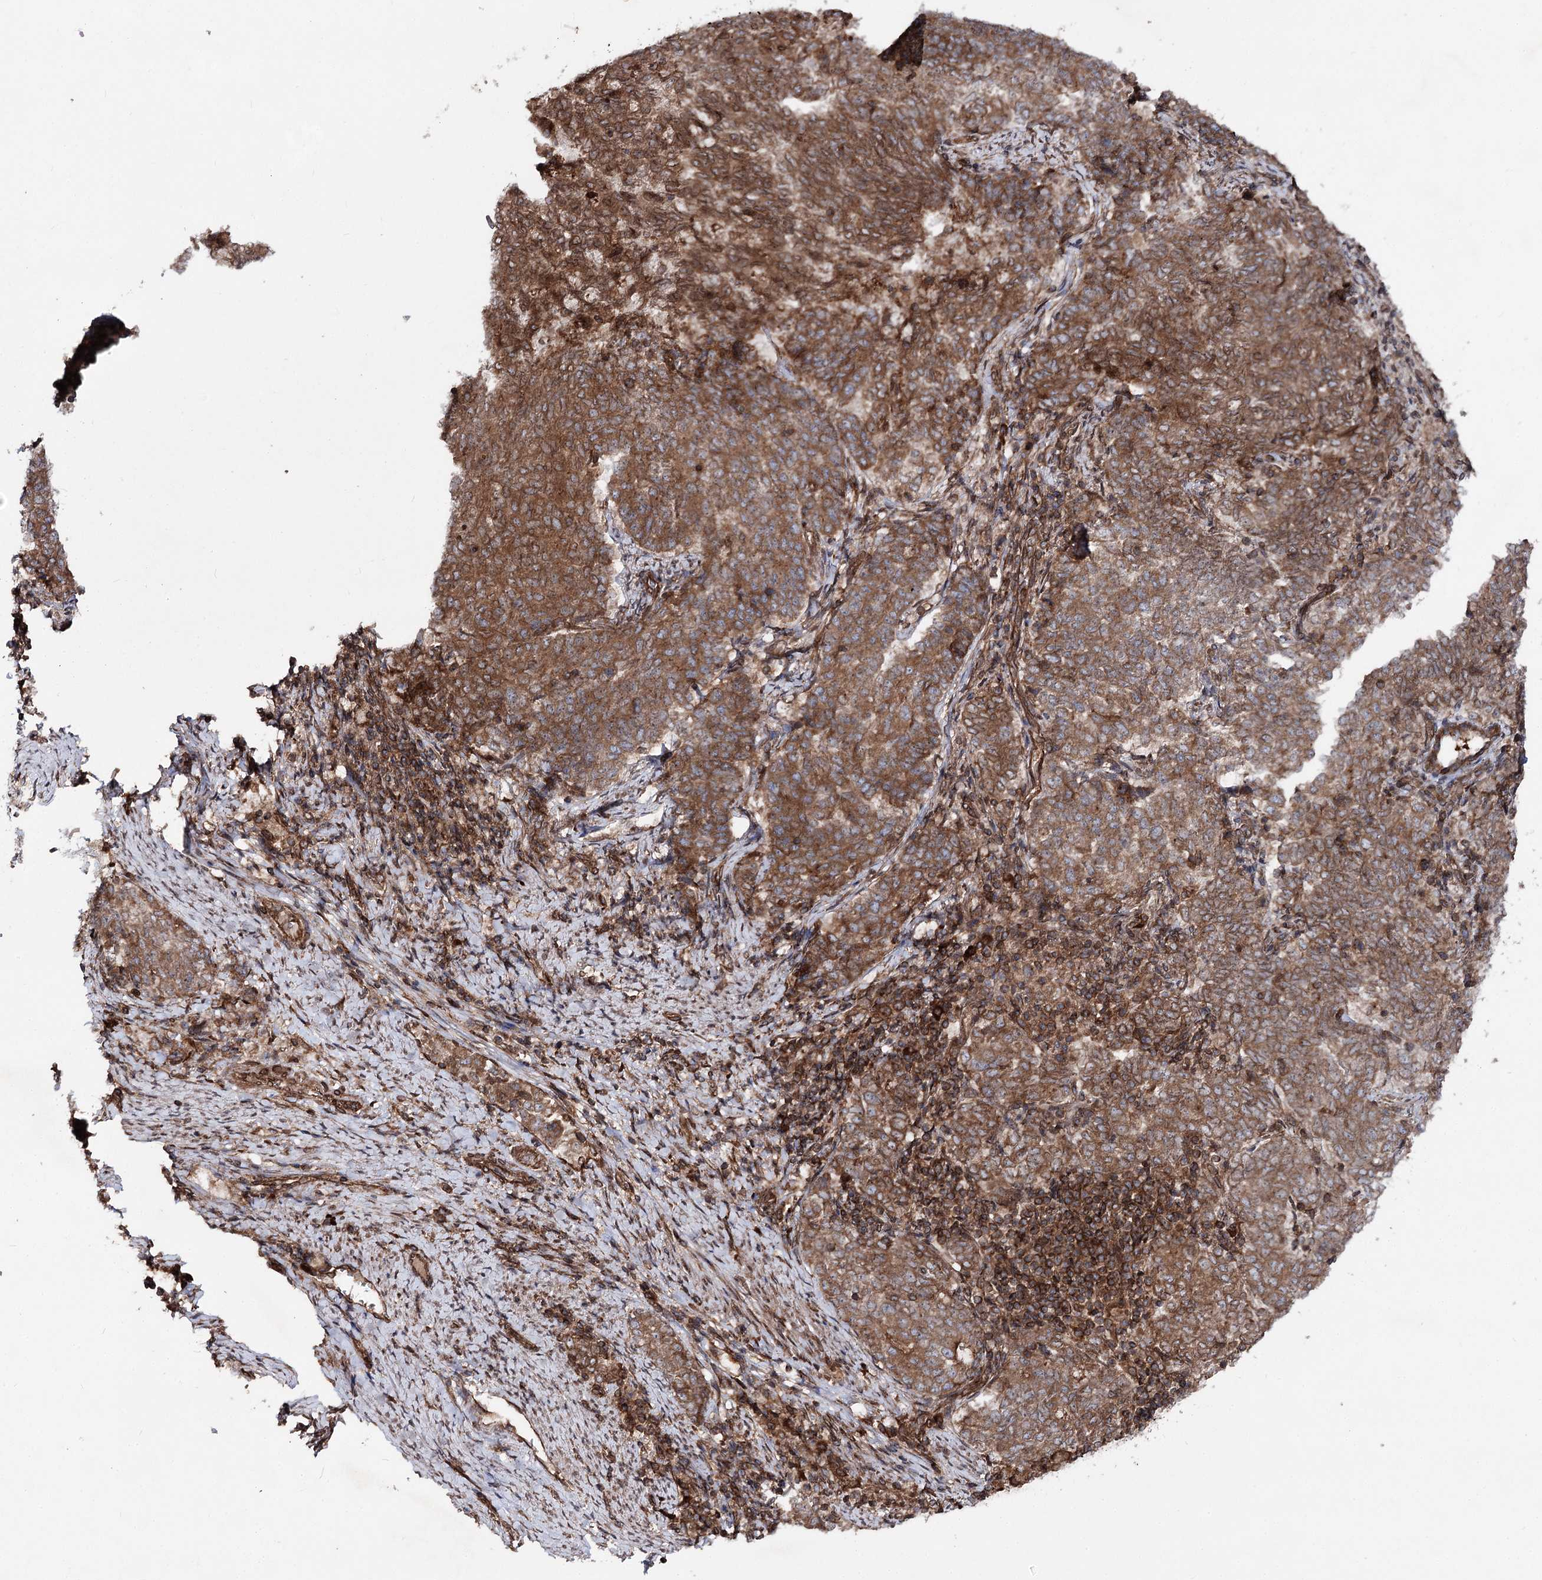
{"staining": {"intensity": "strong", "quantity": ">75%", "location": "cytoplasmic/membranous"}, "tissue": "endometrial cancer", "cell_type": "Tumor cells", "image_type": "cancer", "snomed": [{"axis": "morphology", "description": "Adenocarcinoma, NOS"}, {"axis": "topography", "description": "Endometrium"}], "caption": "Approximately >75% of tumor cells in endometrial cancer (adenocarcinoma) display strong cytoplasmic/membranous protein staining as visualized by brown immunohistochemical staining.", "gene": "FGFR1OP2", "patient": {"sex": "female", "age": 80}}